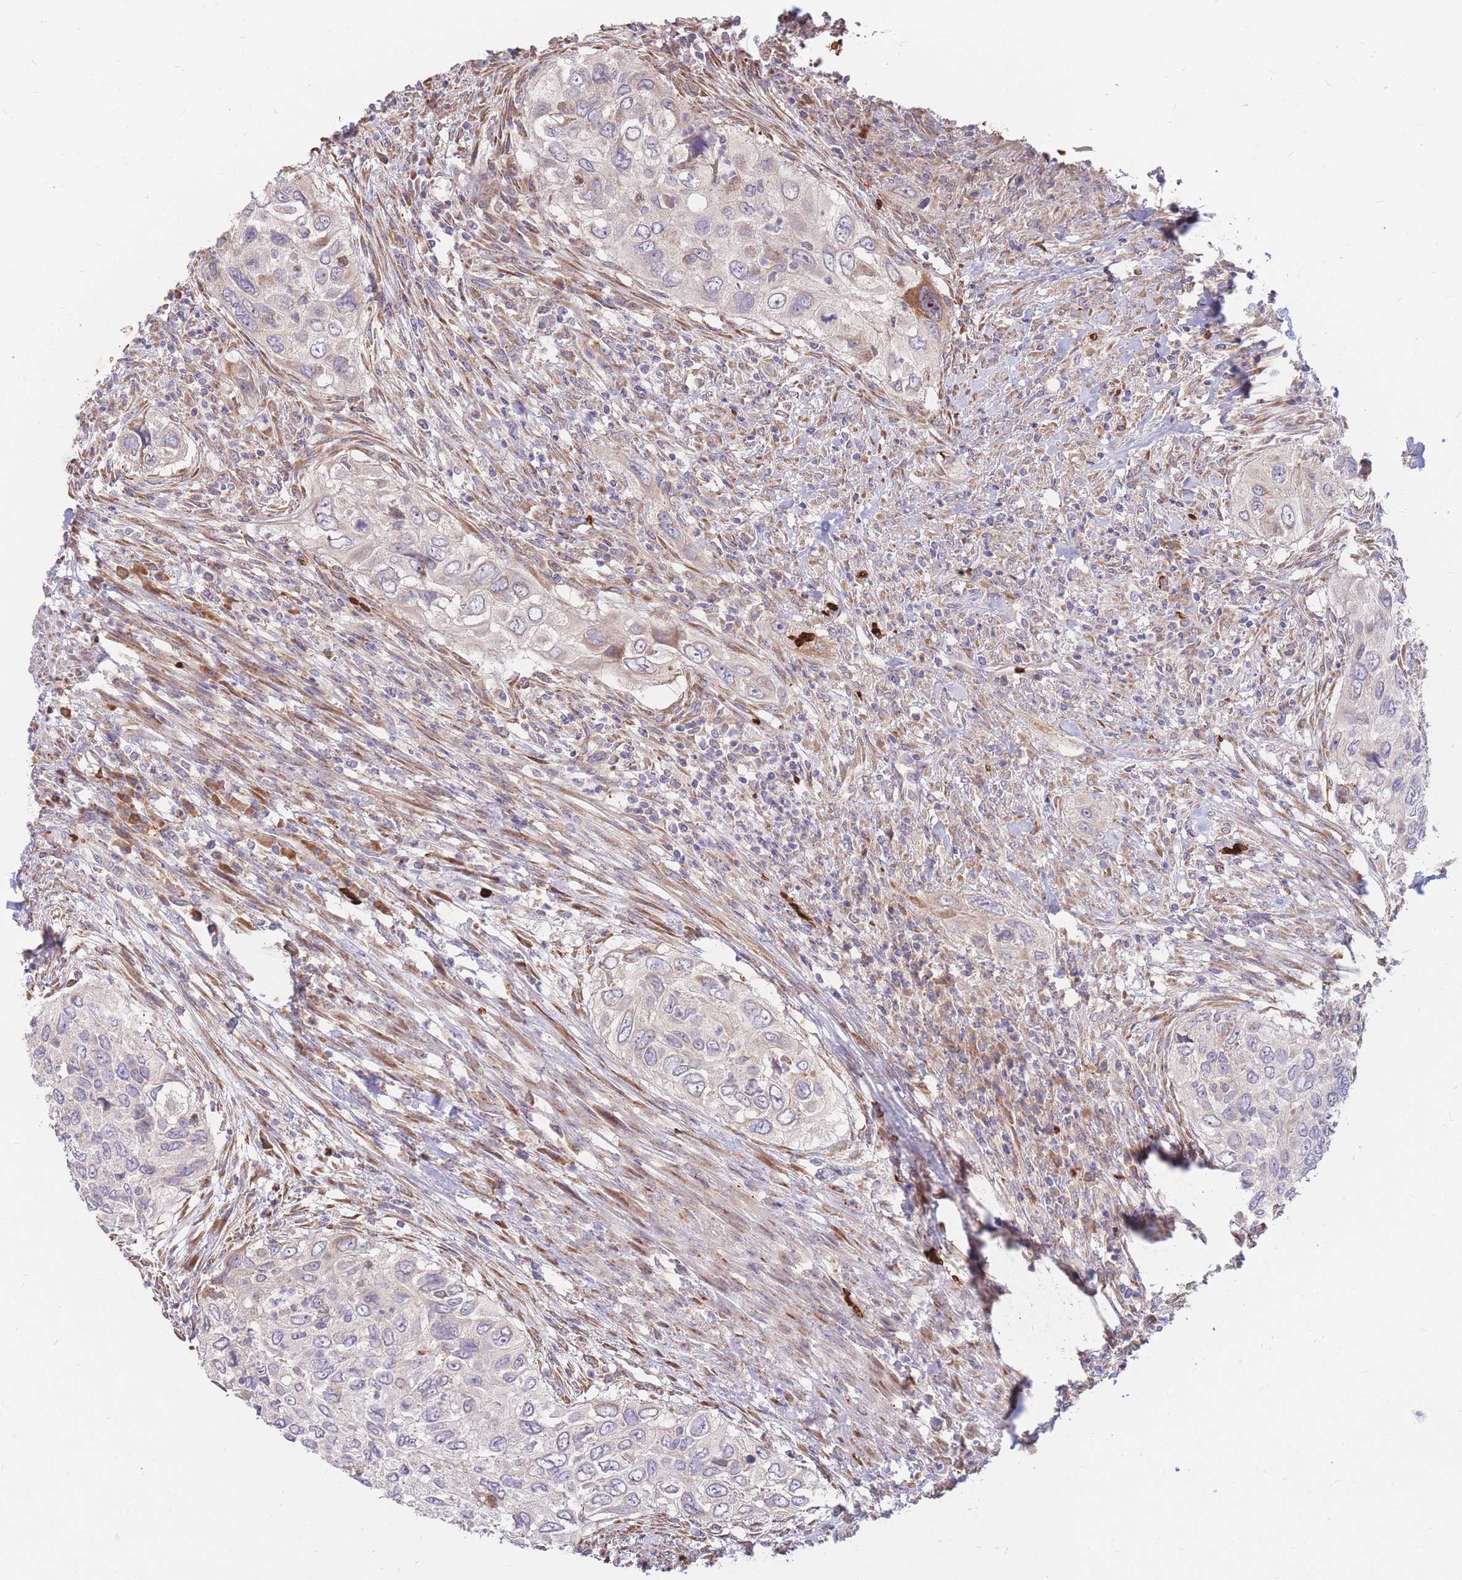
{"staining": {"intensity": "weak", "quantity": "<25%", "location": "cytoplasmic/membranous"}, "tissue": "urothelial cancer", "cell_type": "Tumor cells", "image_type": "cancer", "snomed": [{"axis": "morphology", "description": "Urothelial carcinoma, High grade"}, {"axis": "topography", "description": "Urinary bladder"}], "caption": "This is a histopathology image of immunohistochemistry (IHC) staining of urothelial cancer, which shows no staining in tumor cells. (DAB (3,3'-diaminobenzidine) immunohistochemistry (IHC) visualized using brightfield microscopy, high magnification).", "gene": "ATP10D", "patient": {"sex": "female", "age": 60}}